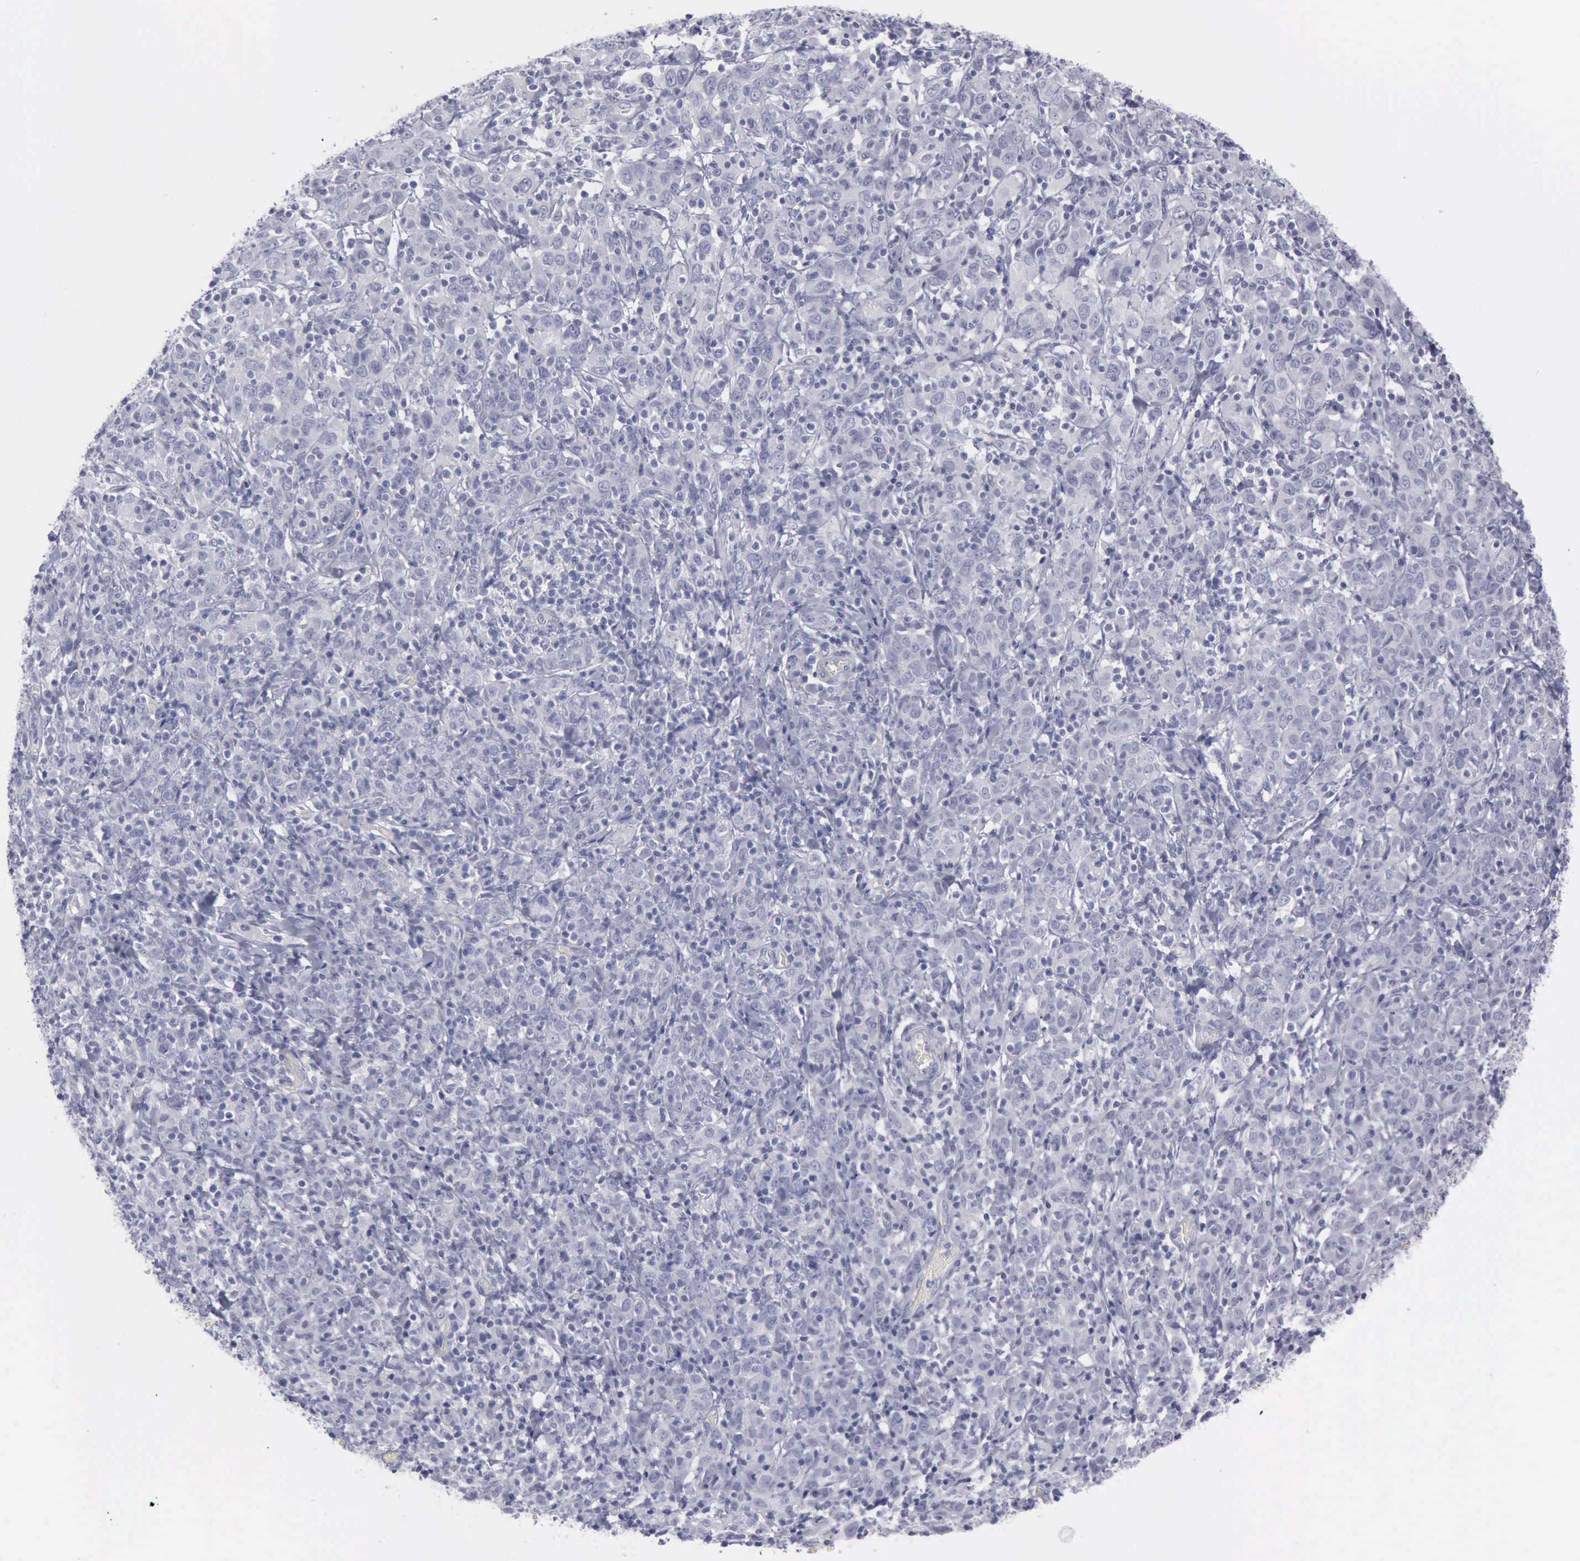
{"staining": {"intensity": "negative", "quantity": "none", "location": "none"}, "tissue": "cervical cancer", "cell_type": "Tumor cells", "image_type": "cancer", "snomed": [{"axis": "morphology", "description": "Normal tissue, NOS"}, {"axis": "morphology", "description": "Squamous cell carcinoma, NOS"}, {"axis": "topography", "description": "Cervix"}], "caption": "Histopathology image shows no protein staining in tumor cells of cervical cancer tissue.", "gene": "CDH2", "patient": {"sex": "female", "age": 67}}